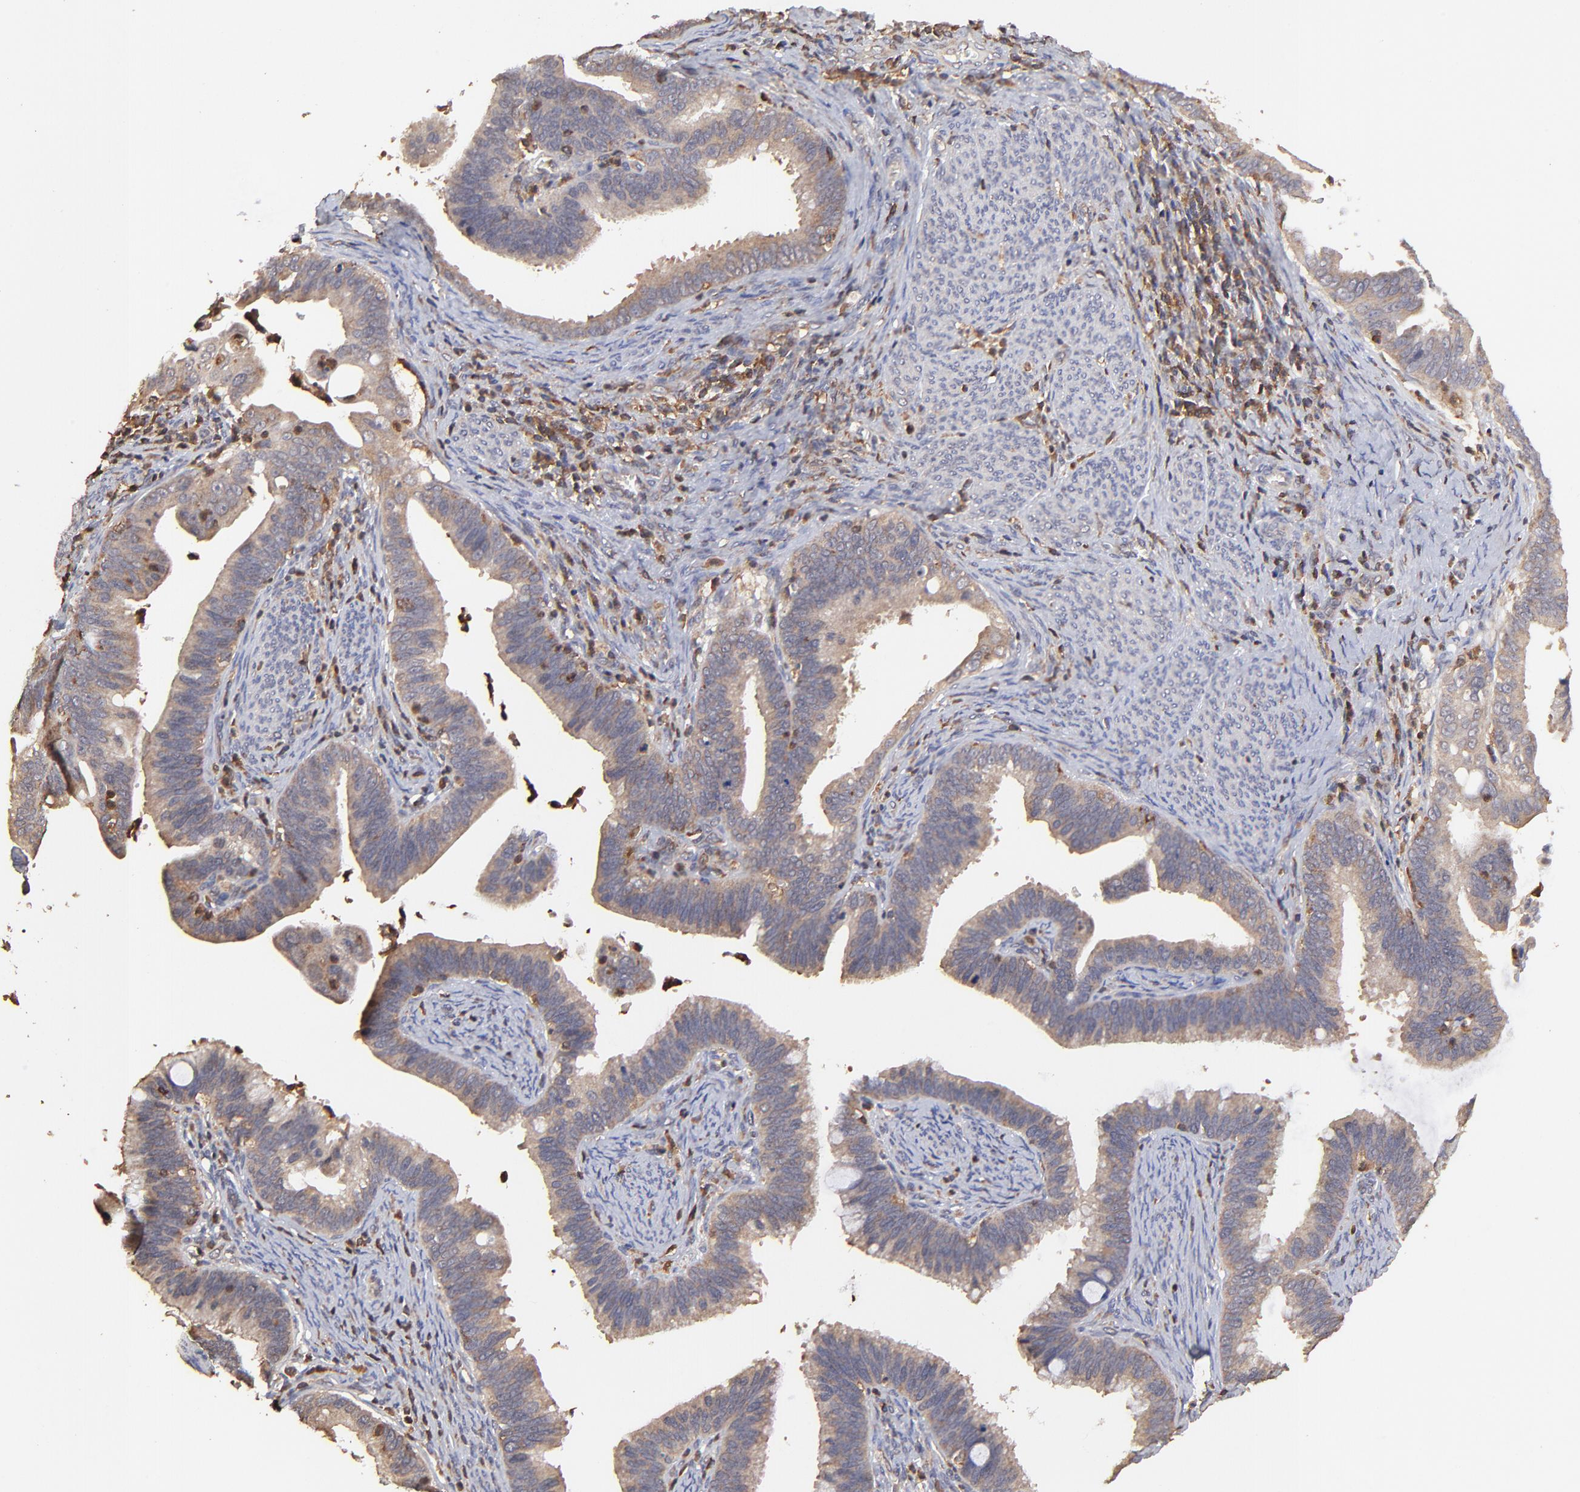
{"staining": {"intensity": "weak", "quantity": ">75%", "location": "cytoplasmic/membranous"}, "tissue": "cervical cancer", "cell_type": "Tumor cells", "image_type": "cancer", "snomed": [{"axis": "morphology", "description": "Adenocarcinoma, NOS"}, {"axis": "topography", "description": "Cervix"}], "caption": "Tumor cells display low levels of weak cytoplasmic/membranous staining in approximately >75% of cells in cervical adenocarcinoma. (brown staining indicates protein expression, while blue staining denotes nuclei).", "gene": "STON2", "patient": {"sex": "female", "age": 47}}